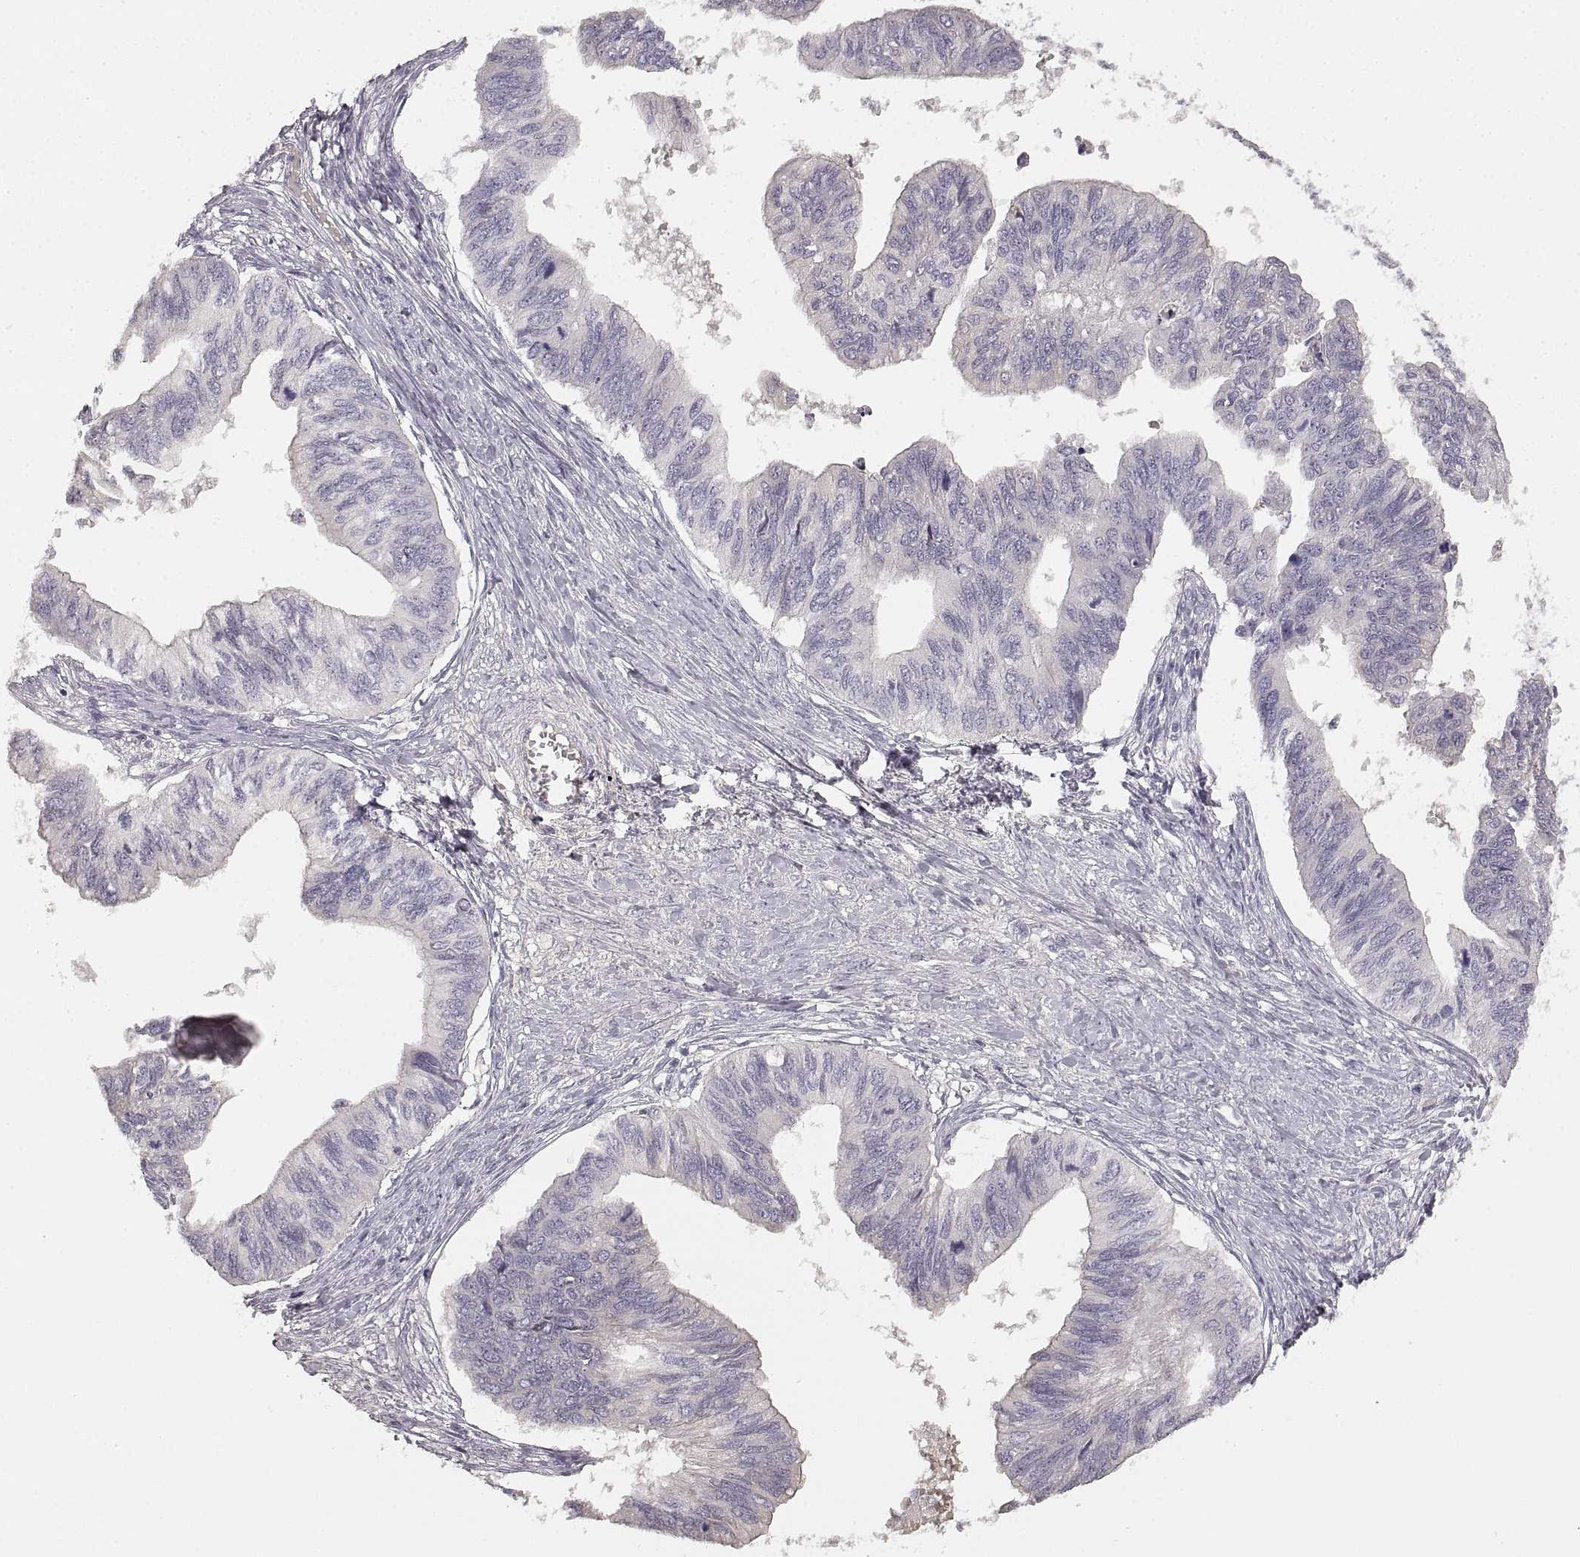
{"staining": {"intensity": "negative", "quantity": "none", "location": "none"}, "tissue": "ovarian cancer", "cell_type": "Tumor cells", "image_type": "cancer", "snomed": [{"axis": "morphology", "description": "Cystadenocarcinoma, mucinous, NOS"}, {"axis": "topography", "description": "Ovary"}], "caption": "Immunohistochemical staining of human ovarian mucinous cystadenocarcinoma displays no significant positivity in tumor cells.", "gene": "RUNDC3A", "patient": {"sex": "female", "age": 76}}